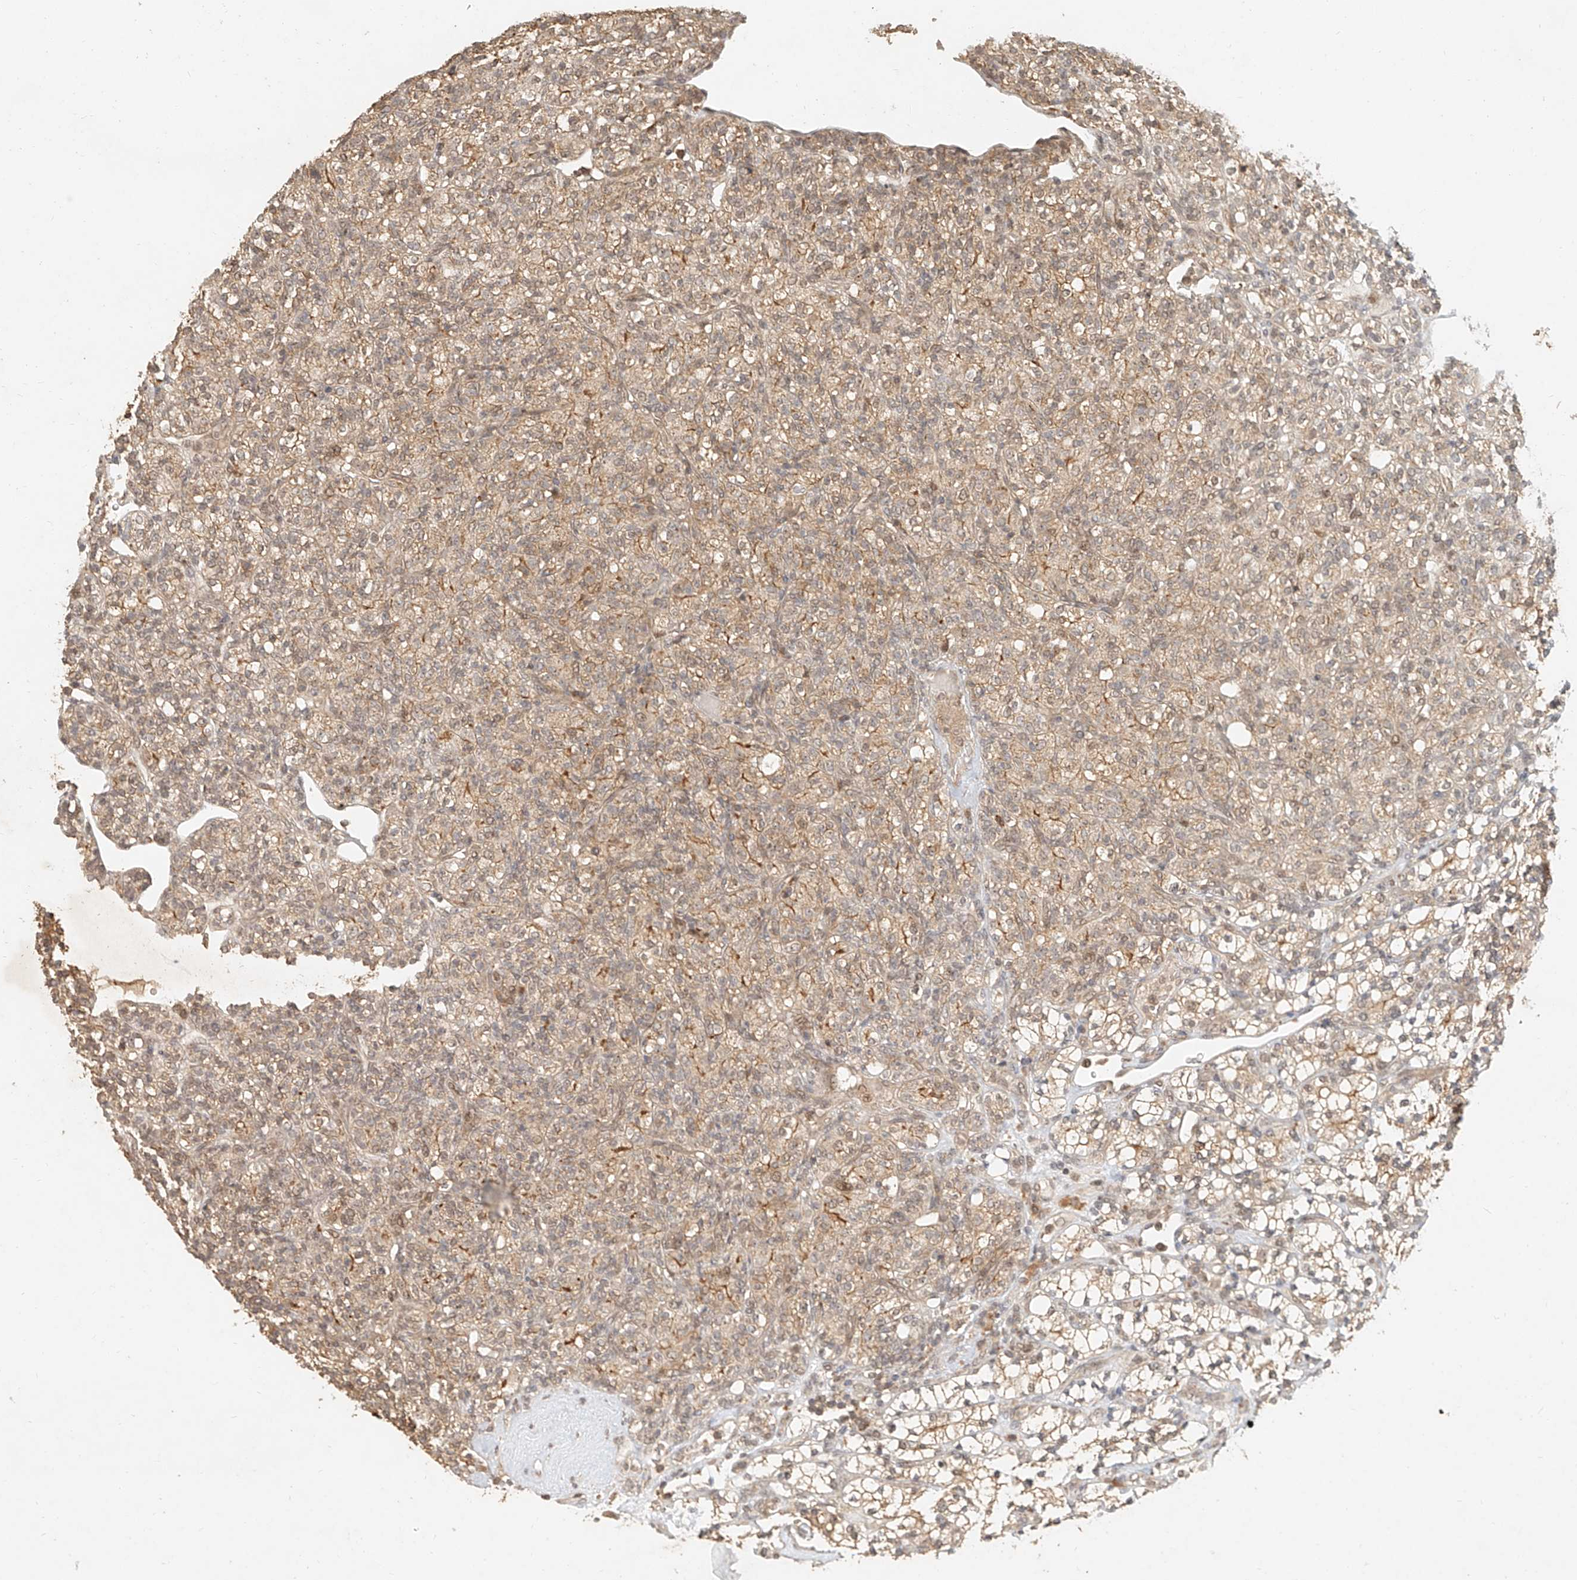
{"staining": {"intensity": "moderate", "quantity": ">75%", "location": "cytoplasmic/membranous"}, "tissue": "renal cancer", "cell_type": "Tumor cells", "image_type": "cancer", "snomed": [{"axis": "morphology", "description": "Adenocarcinoma, NOS"}, {"axis": "topography", "description": "Kidney"}], "caption": "Protein expression analysis of adenocarcinoma (renal) demonstrates moderate cytoplasmic/membranous staining in approximately >75% of tumor cells.", "gene": "CXorf58", "patient": {"sex": "male", "age": 77}}